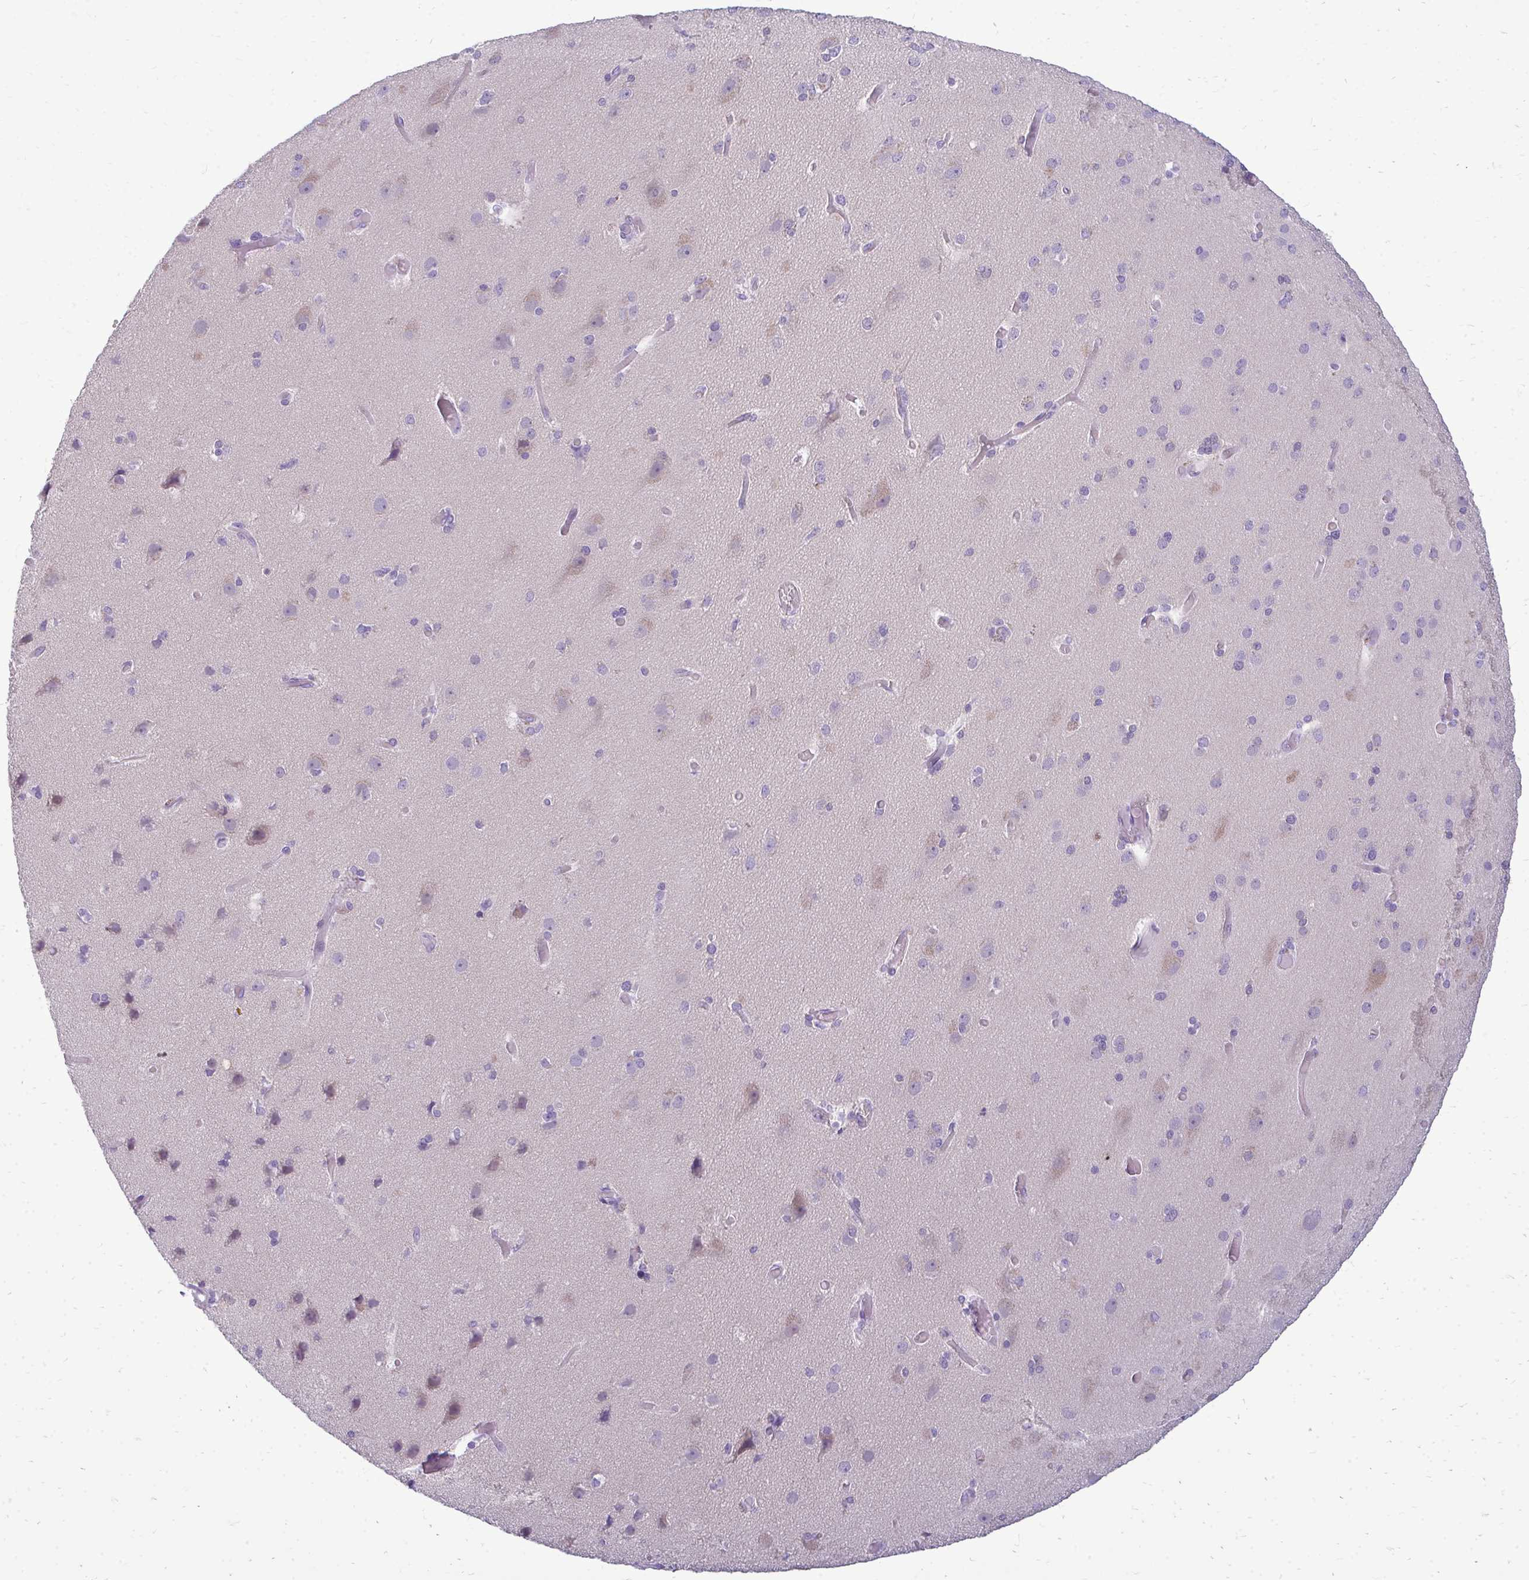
{"staining": {"intensity": "negative", "quantity": "none", "location": "none"}, "tissue": "cerebral cortex", "cell_type": "Endothelial cells", "image_type": "normal", "snomed": [{"axis": "morphology", "description": "Normal tissue, NOS"}, {"axis": "morphology", "description": "Glioma, malignant, High grade"}, {"axis": "topography", "description": "Cerebral cortex"}], "caption": "Cerebral cortex stained for a protein using immunohistochemistry displays no expression endothelial cells.", "gene": "FABP3", "patient": {"sex": "male", "age": 71}}